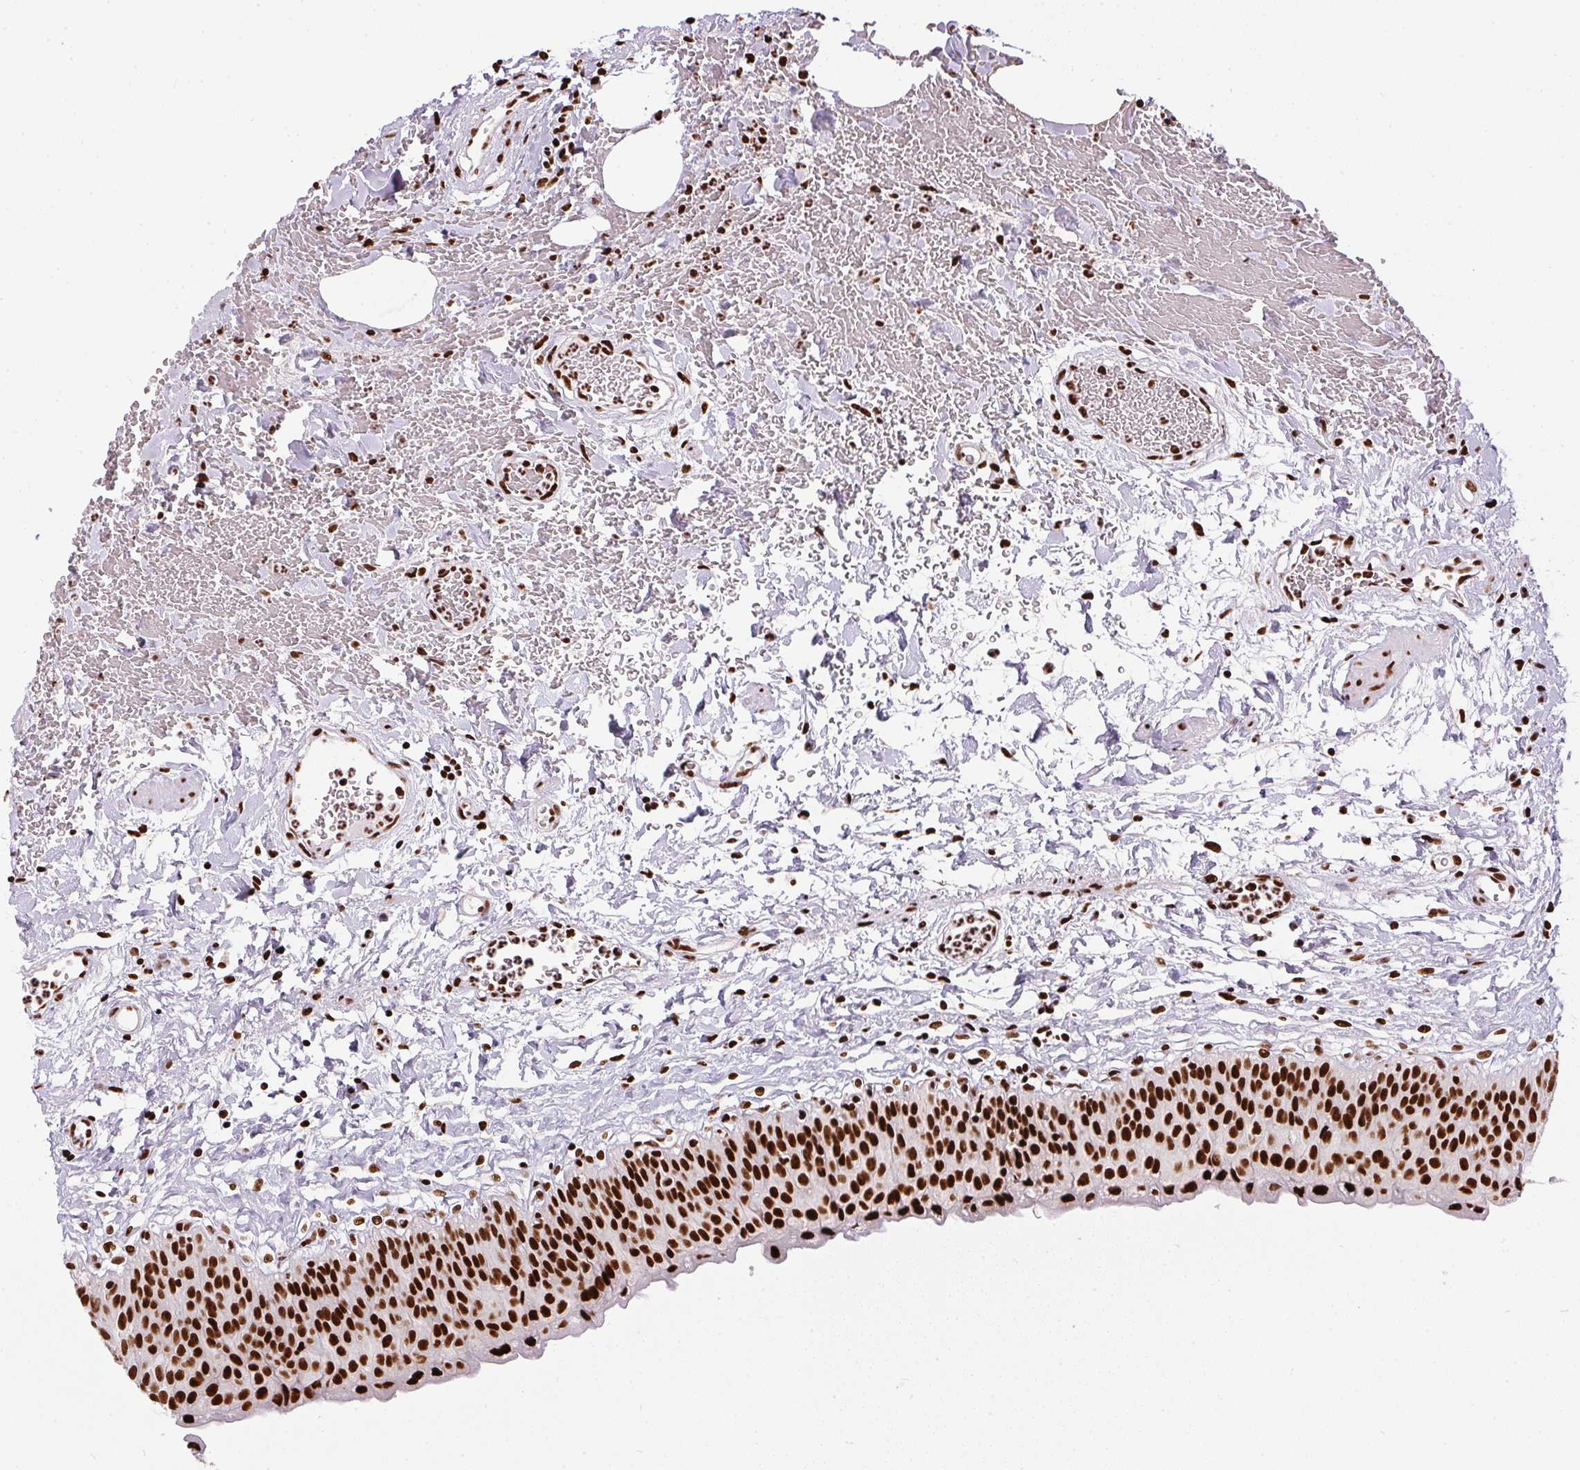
{"staining": {"intensity": "strong", "quantity": ">75%", "location": "nuclear"}, "tissue": "urinary bladder", "cell_type": "Urothelial cells", "image_type": "normal", "snomed": [{"axis": "morphology", "description": "Normal tissue, NOS"}, {"axis": "topography", "description": "Urinary bladder"}], "caption": "Immunohistochemistry (IHC) staining of unremarkable urinary bladder, which exhibits high levels of strong nuclear positivity in about >75% of urothelial cells indicating strong nuclear protein positivity. The staining was performed using DAB (brown) for protein detection and nuclei were counterstained in hematoxylin (blue).", "gene": "PAGE3", "patient": {"sex": "male", "age": 55}}